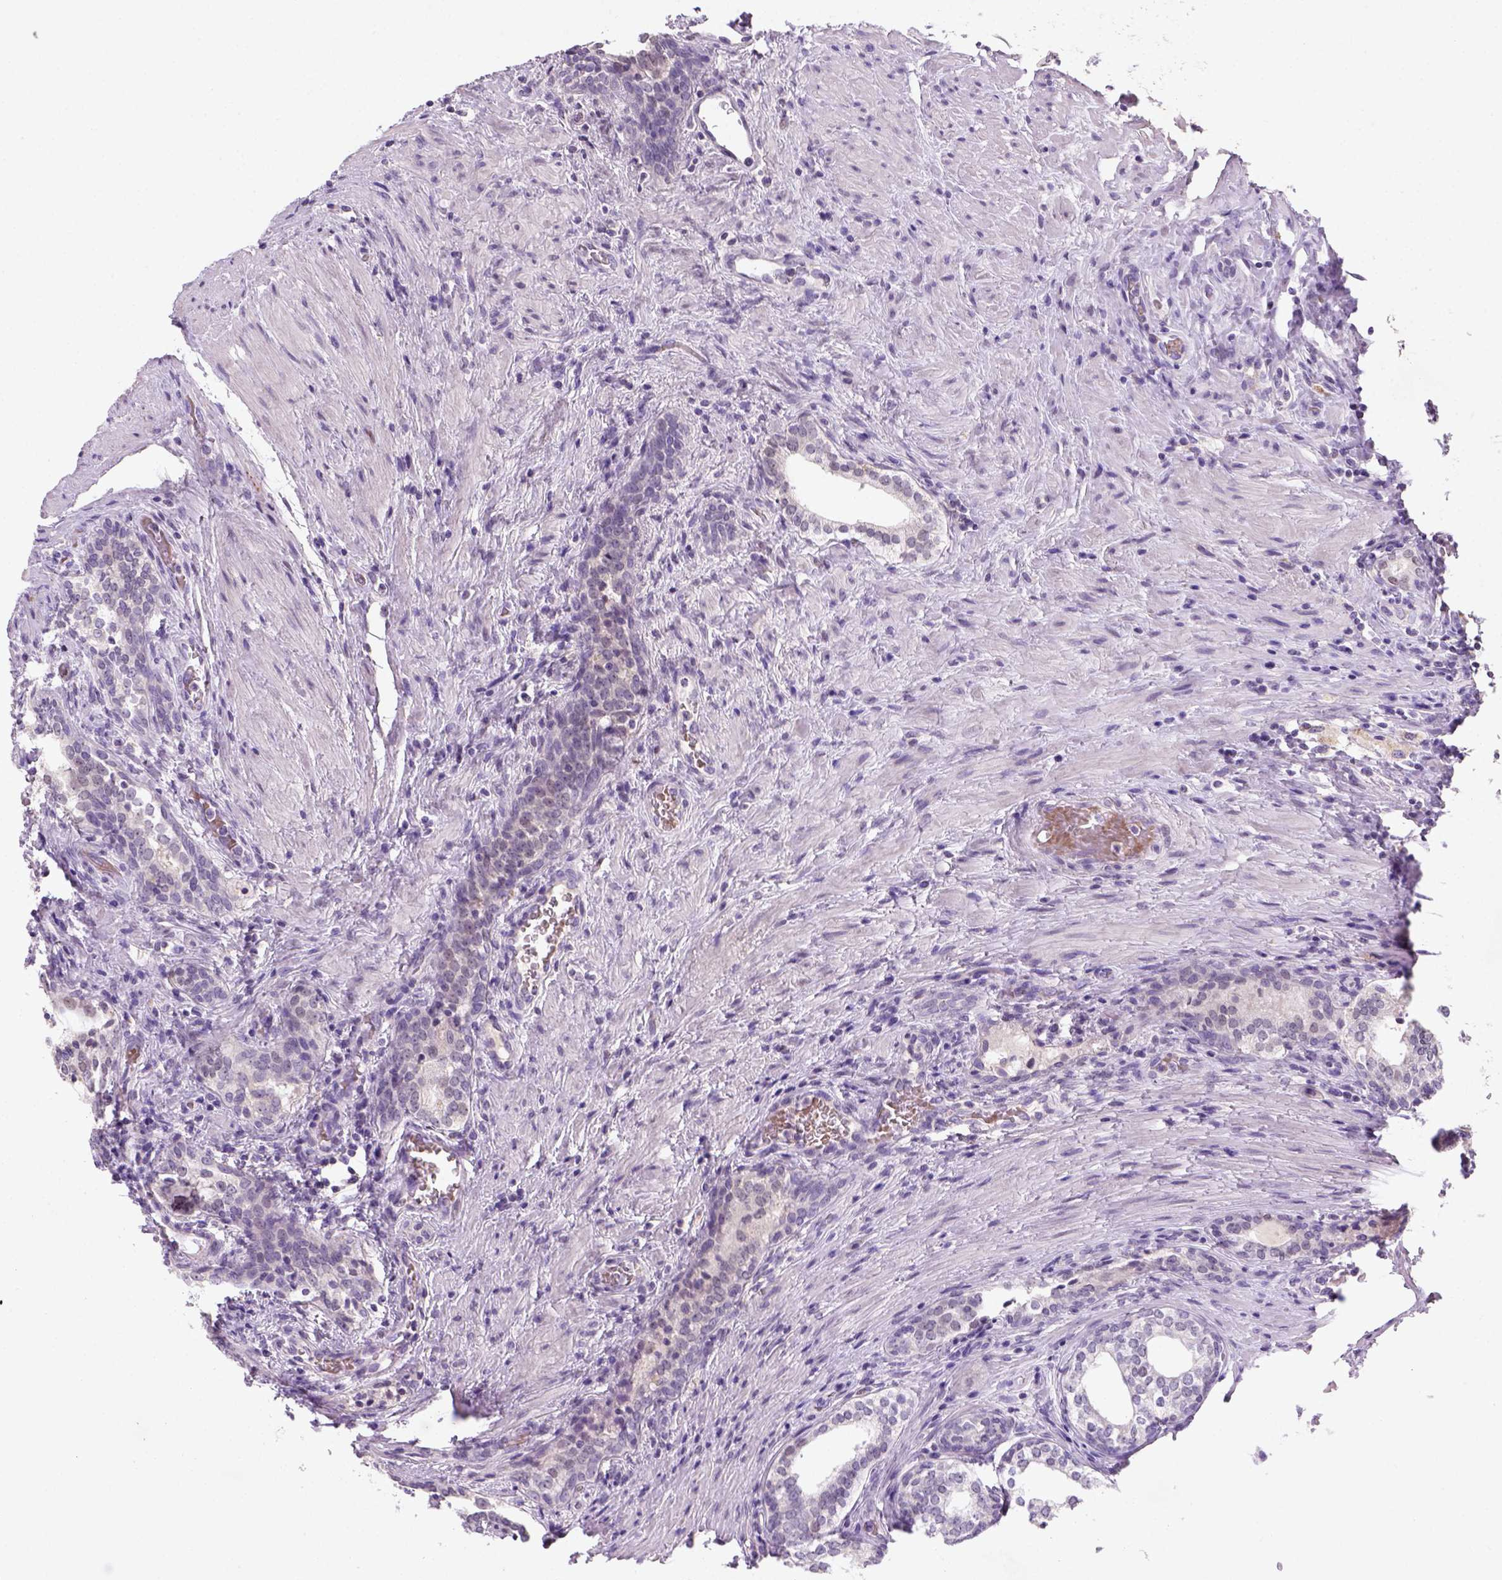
{"staining": {"intensity": "negative", "quantity": "none", "location": "none"}, "tissue": "prostate cancer", "cell_type": "Tumor cells", "image_type": "cancer", "snomed": [{"axis": "morphology", "description": "Adenocarcinoma, NOS"}, {"axis": "morphology", "description": "Adenocarcinoma, High grade"}, {"axis": "topography", "description": "Prostate"}], "caption": "High power microscopy photomicrograph of an immunohistochemistry histopathology image of prostate cancer (adenocarcinoma), revealing no significant staining in tumor cells. (Brightfield microscopy of DAB immunohistochemistry at high magnification).", "gene": "ZMAT4", "patient": {"sex": "male", "age": 61}}